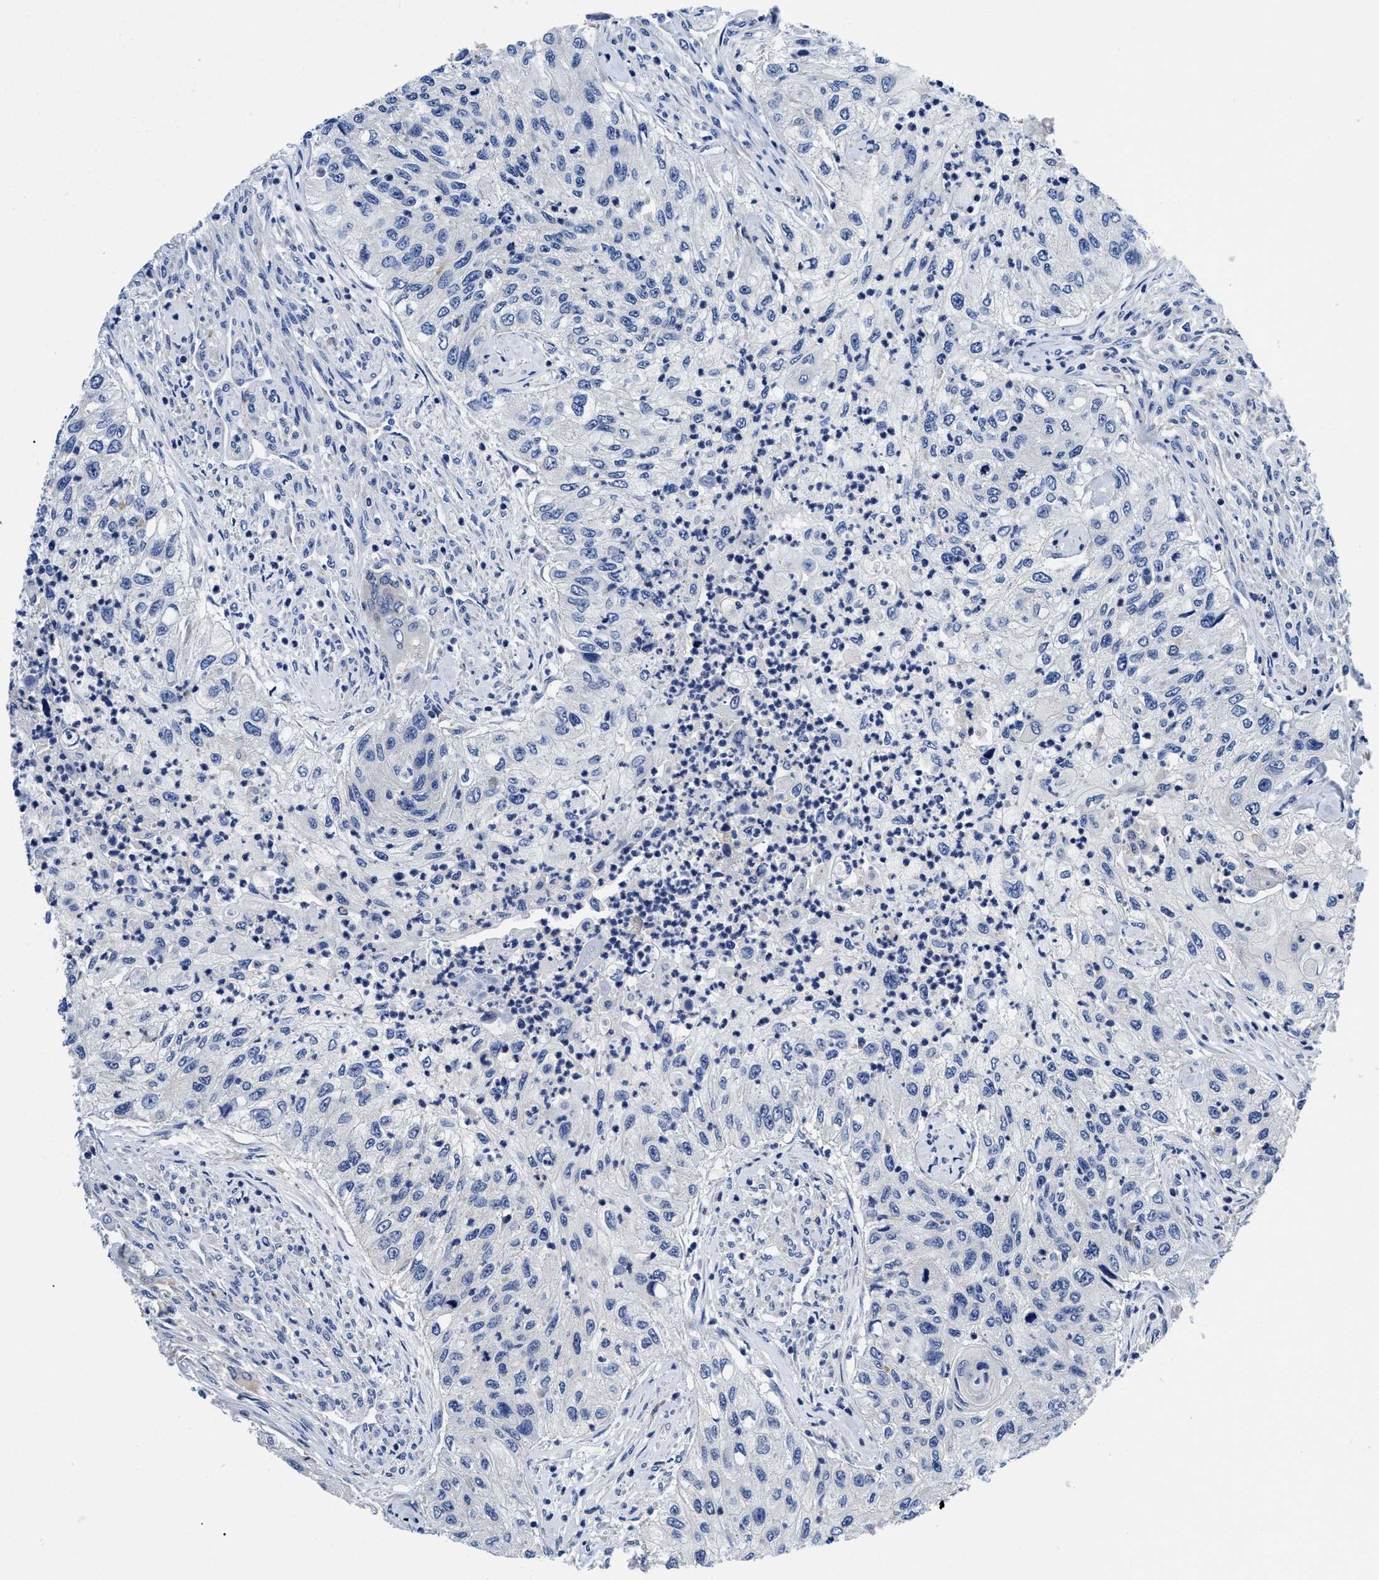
{"staining": {"intensity": "negative", "quantity": "none", "location": "none"}, "tissue": "urothelial cancer", "cell_type": "Tumor cells", "image_type": "cancer", "snomed": [{"axis": "morphology", "description": "Urothelial carcinoma, High grade"}, {"axis": "topography", "description": "Urinary bladder"}], "caption": "This is a micrograph of immunohistochemistry staining of urothelial cancer, which shows no expression in tumor cells.", "gene": "SLC35F1", "patient": {"sex": "female", "age": 60}}